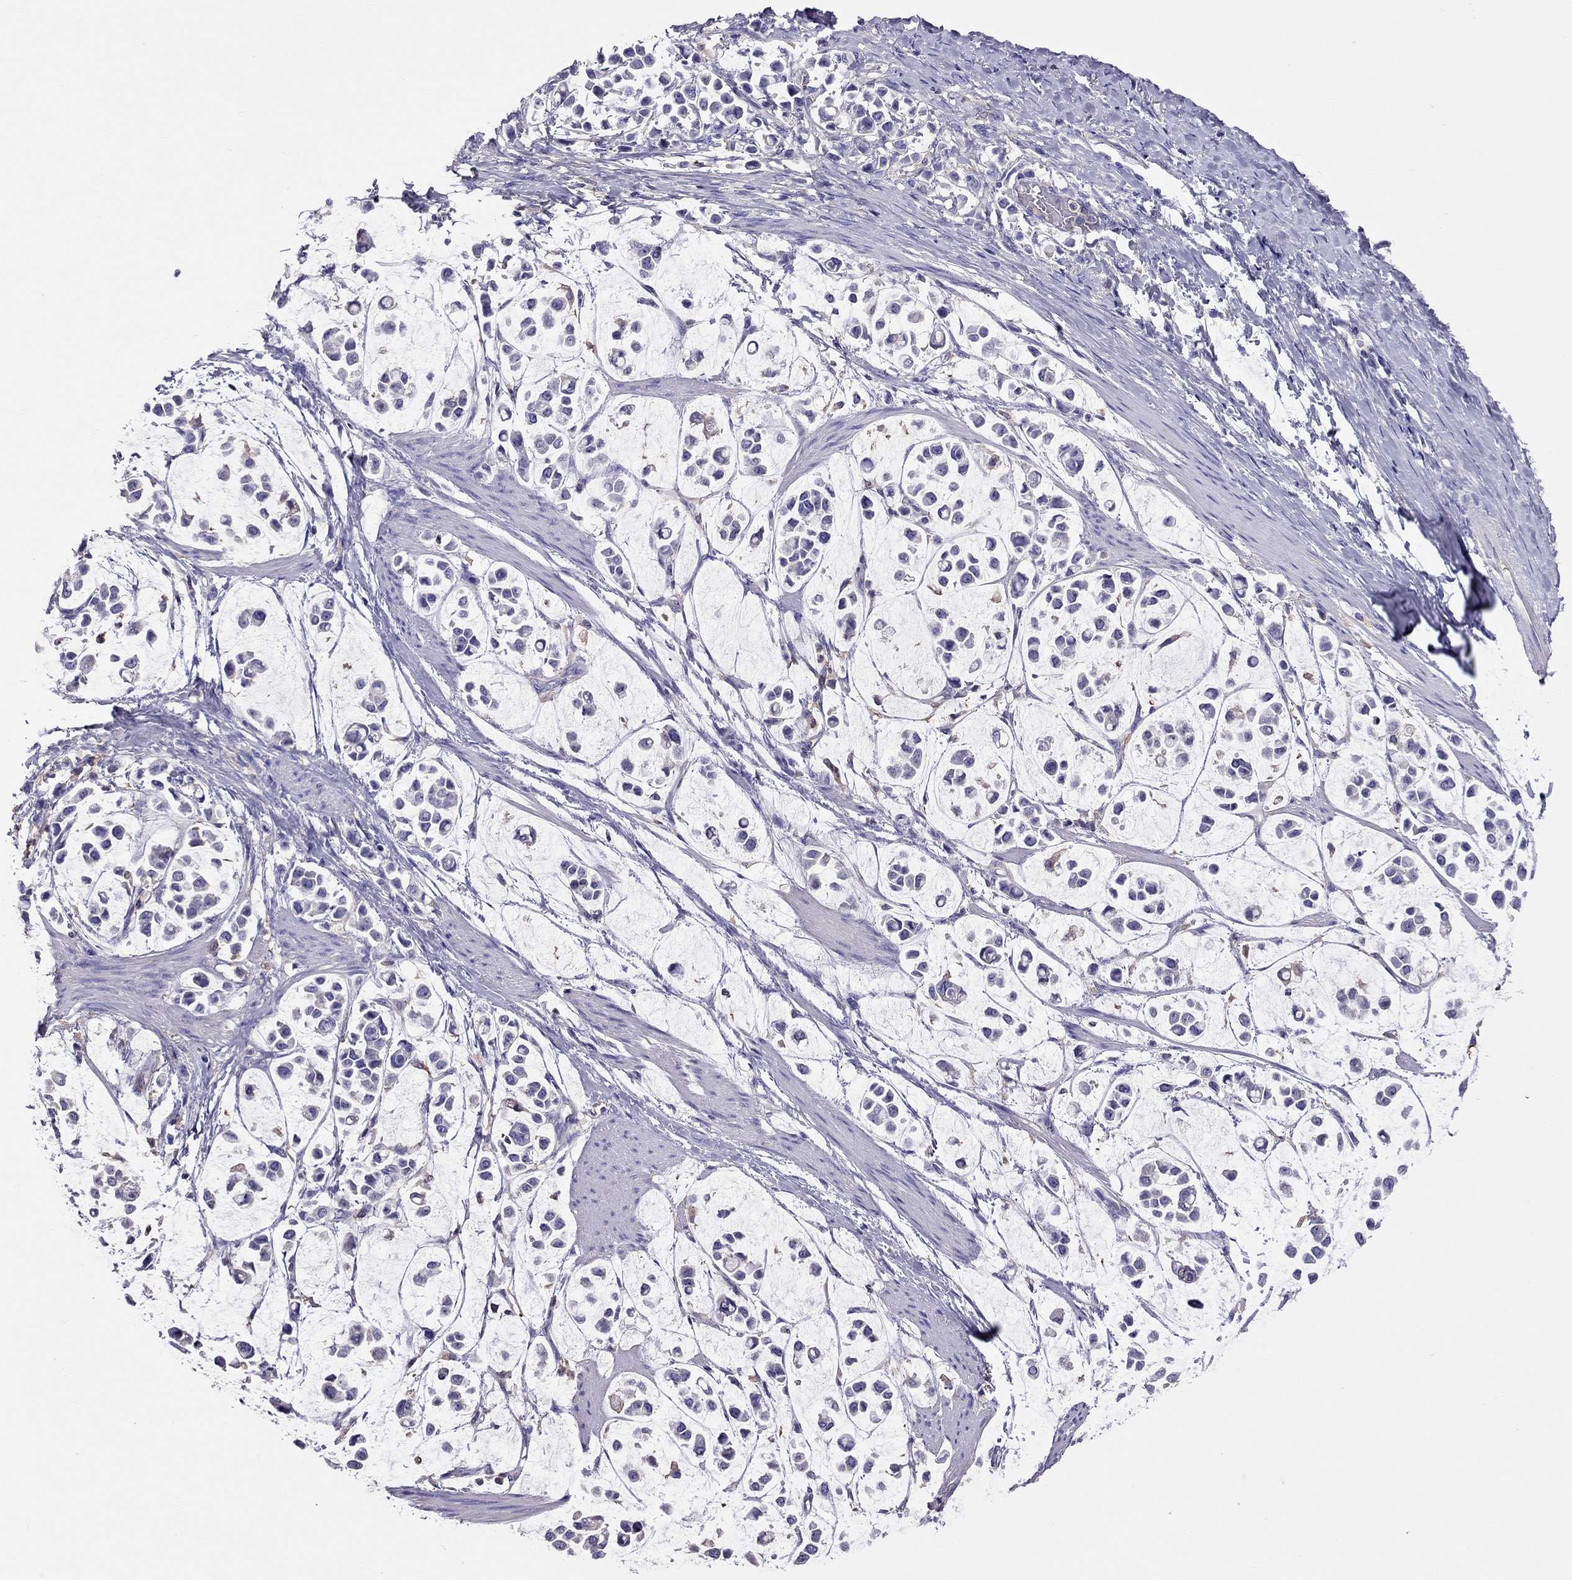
{"staining": {"intensity": "negative", "quantity": "none", "location": "none"}, "tissue": "stomach cancer", "cell_type": "Tumor cells", "image_type": "cancer", "snomed": [{"axis": "morphology", "description": "Adenocarcinoma, NOS"}, {"axis": "topography", "description": "Stomach"}], "caption": "Photomicrograph shows no significant protein positivity in tumor cells of stomach cancer (adenocarcinoma).", "gene": "TEX22", "patient": {"sex": "male", "age": 82}}